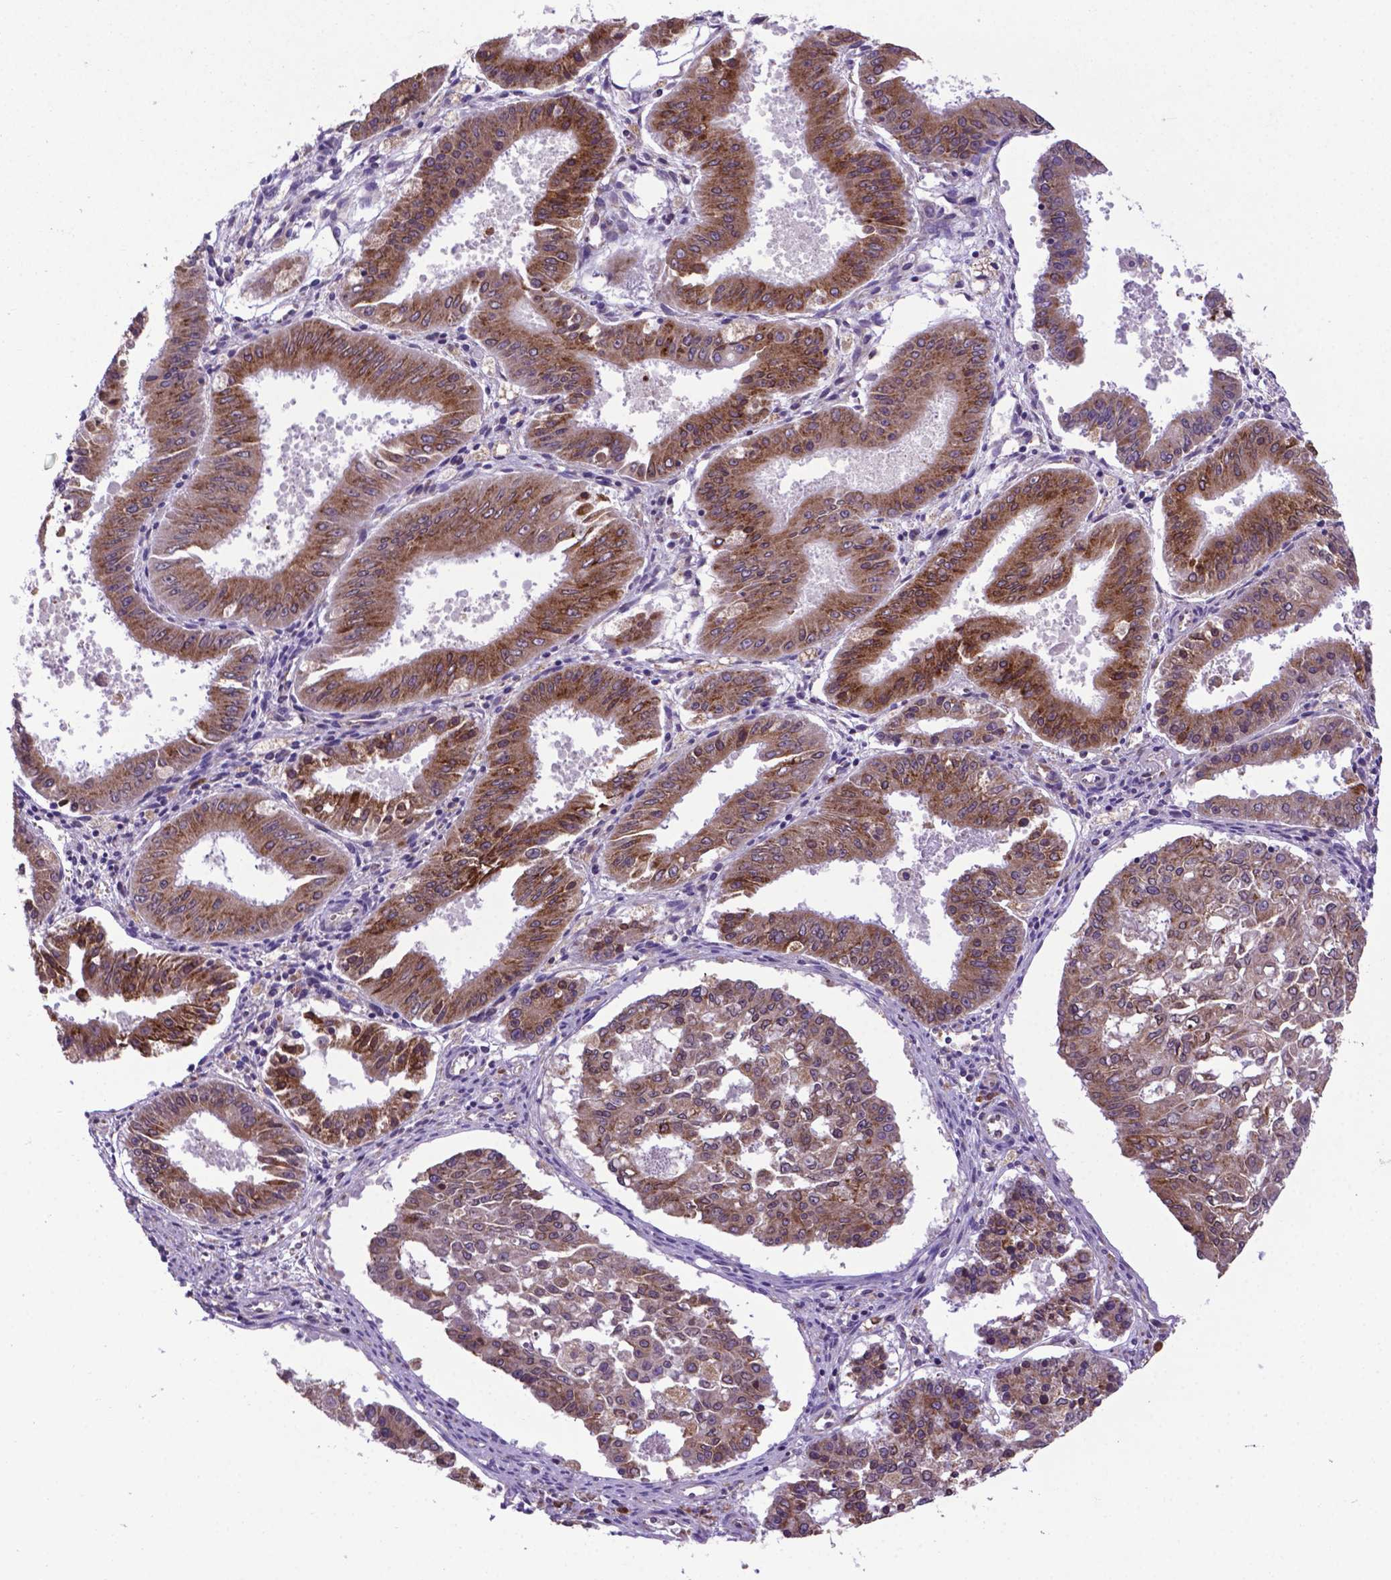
{"staining": {"intensity": "moderate", "quantity": ">75%", "location": "cytoplasmic/membranous"}, "tissue": "ovarian cancer", "cell_type": "Tumor cells", "image_type": "cancer", "snomed": [{"axis": "morphology", "description": "Carcinoma, endometroid"}, {"axis": "topography", "description": "Ovary"}], "caption": "Immunohistochemical staining of ovarian cancer (endometroid carcinoma) exhibits medium levels of moderate cytoplasmic/membranous positivity in approximately >75% of tumor cells.", "gene": "WDR83OS", "patient": {"sex": "female", "age": 42}}